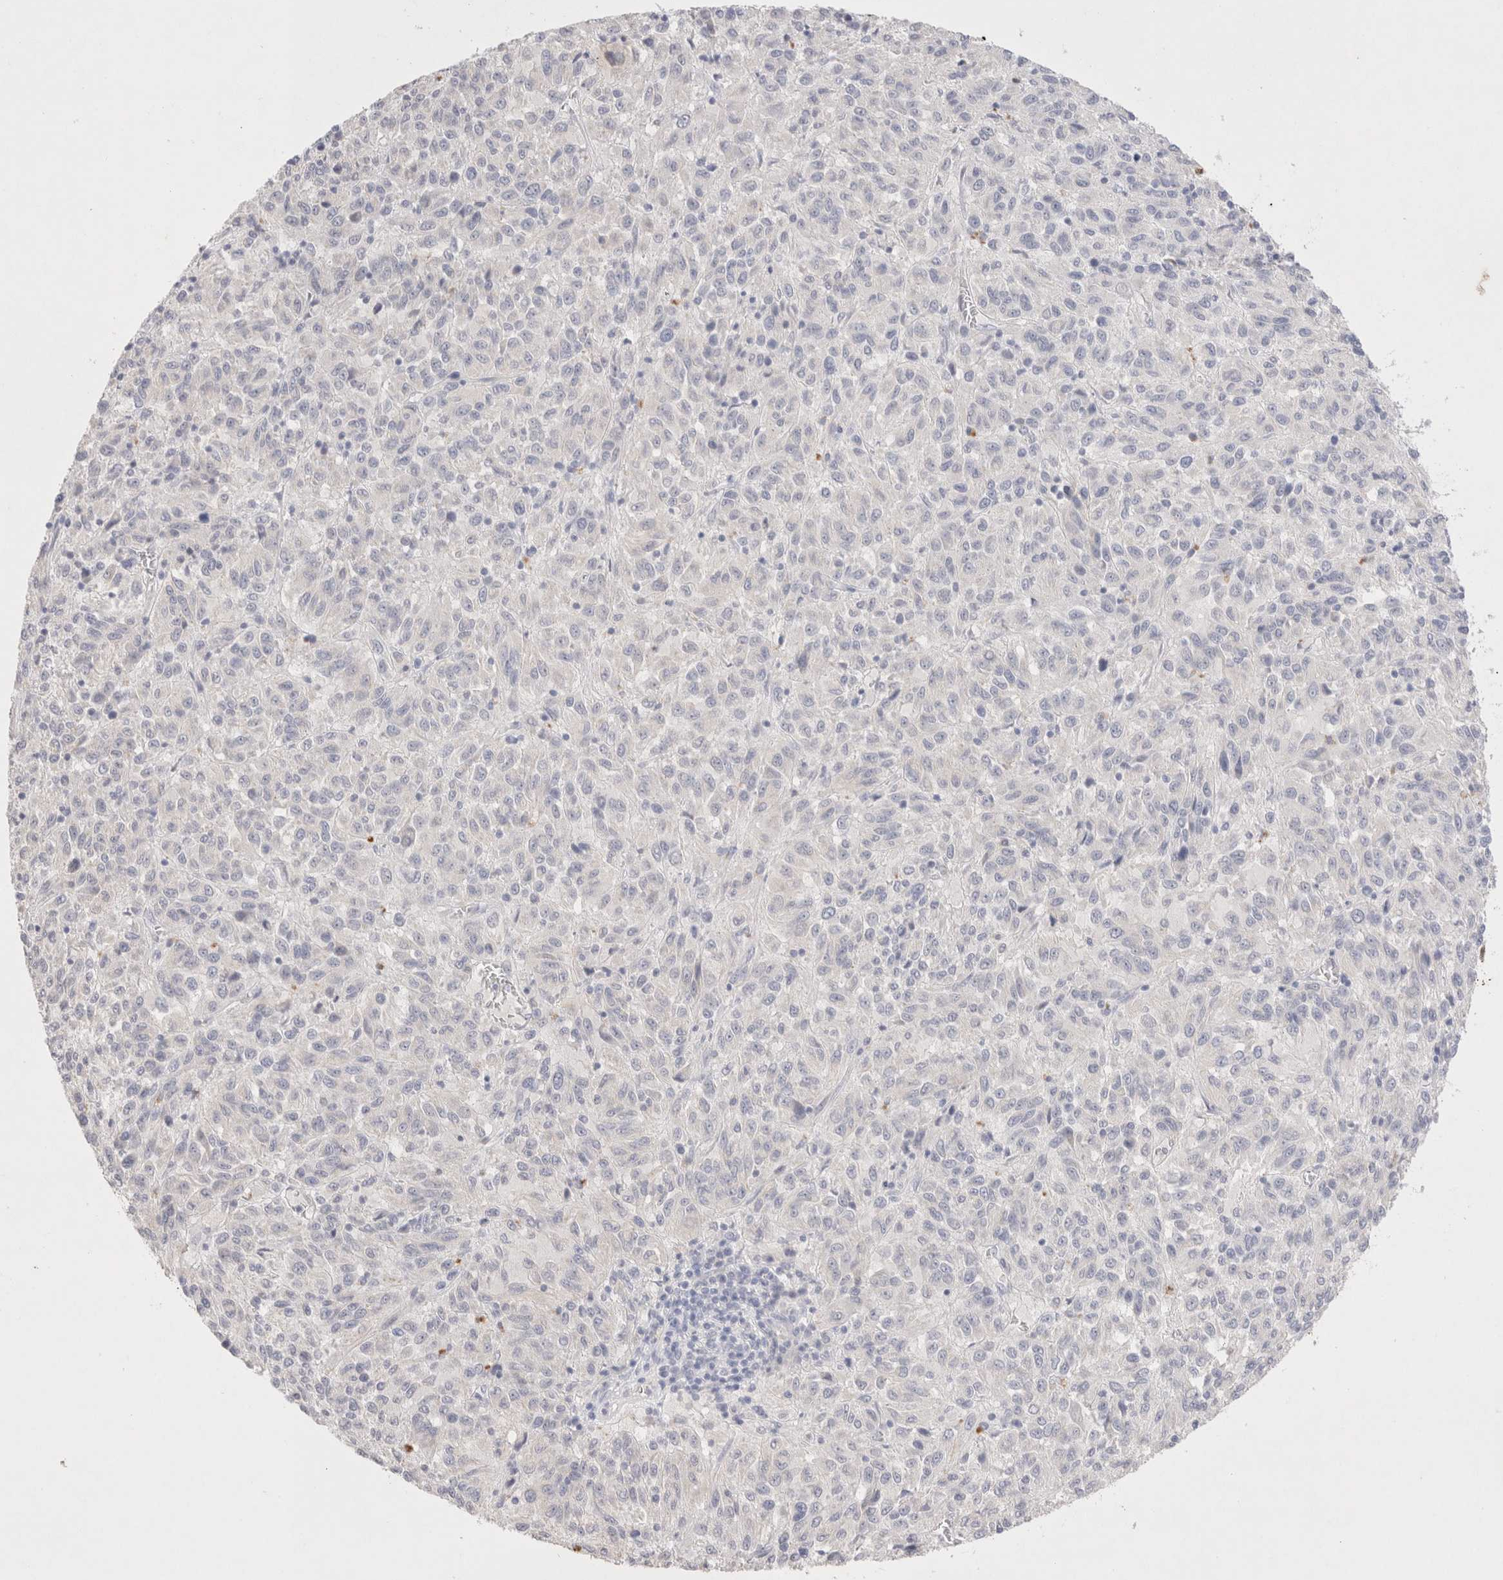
{"staining": {"intensity": "negative", "quantity": "none", "location": "none"}, "tissue": "melanoma", "cell_type": "Tumor cells", "image_type": "cancer", "snomed": [{"axis": "morphology", "description": "Malignant melanoma, Metastatic site"}, {"axis": "topography", "description": "Lung"}], "caption": "Immunohistochemistry (IHC) of human melanoma demonstrates no staining in tumor cells.", "gene": "EPCAM", "patient": {"sex": "male", "age": 64}}